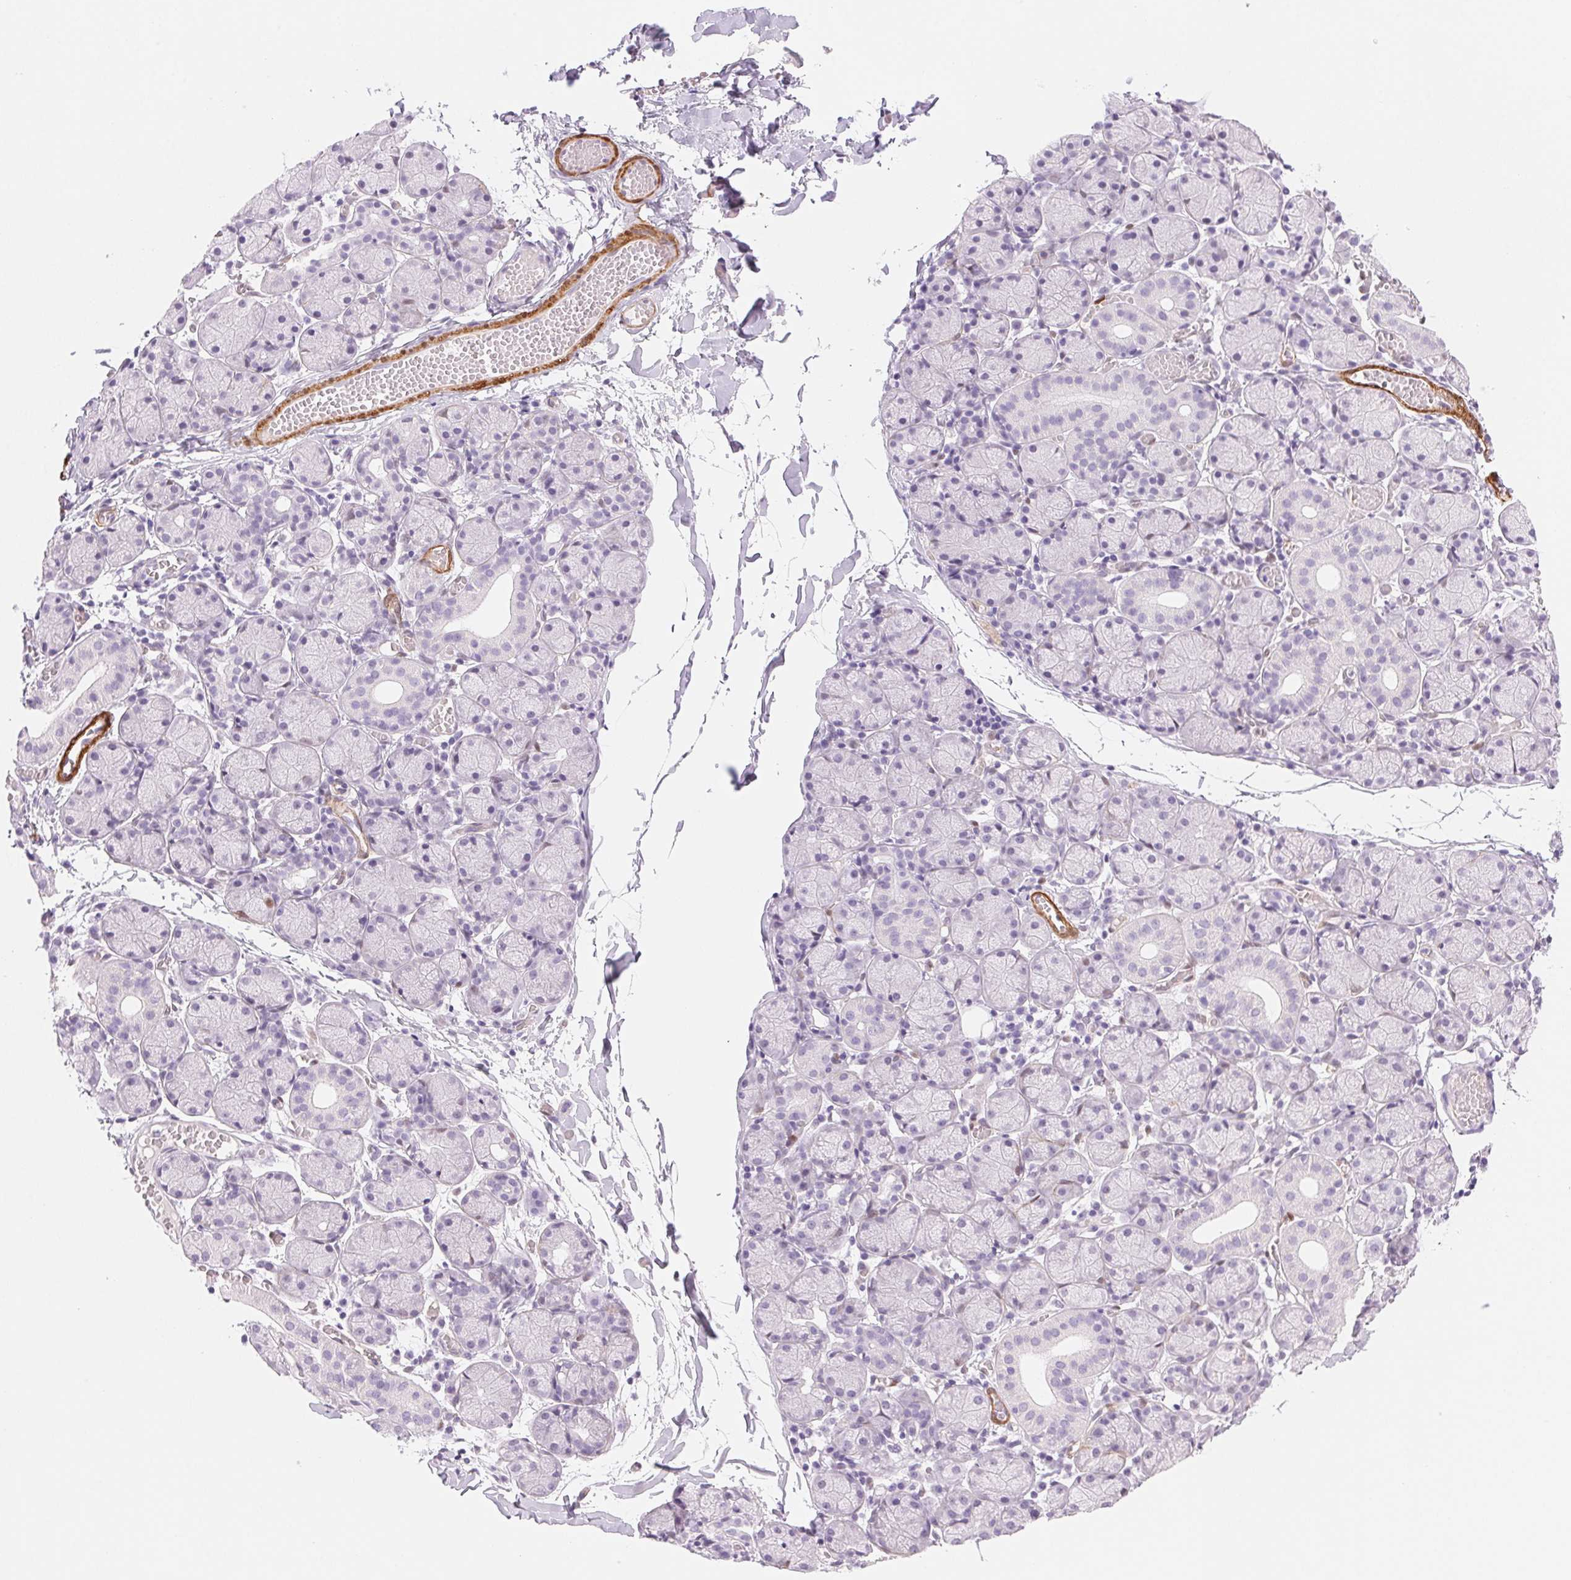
{"staining": {"intensity": "moderate", "quantity": "<25%", "location": "nuclear"}, "tissue": "salivary gland", "cell_type": "Glandular cells", "image_type": "normal", "snomed": [{"axis": "morphology", "description": "Normal tissue, NOS"}, {"axis": "topography", "description": "Salivary gland"}], "caption": "High-power microscopy captured an IHC histopathology image of benign salivary gland, revealing moderate nuclear staining in approximately <25% of glandular cells.", "gene": "SMTN", "patient": {"sex": "female", "age": 24}}